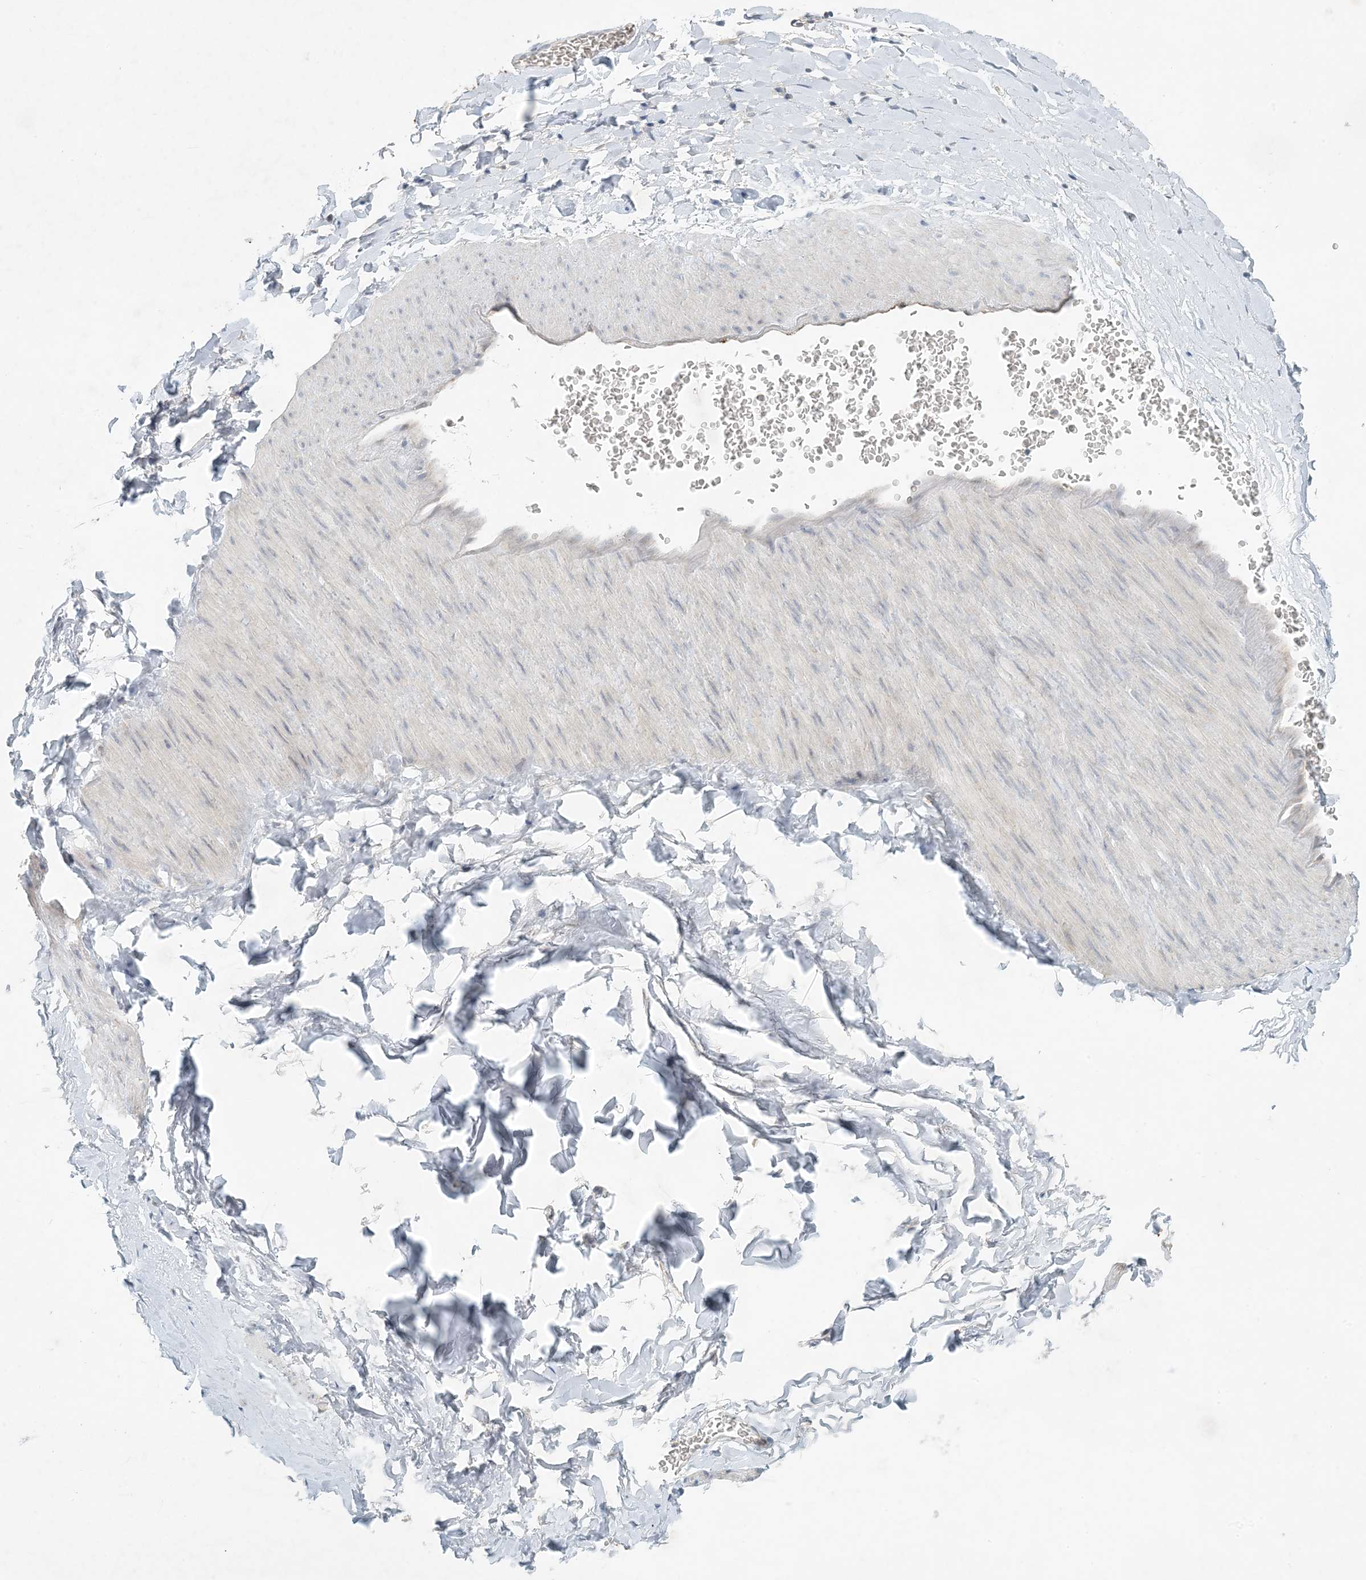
{"staining": {"intensity": "negative", "quantity": "none", "location": "none"}, "tissue": "adipose tissue", "cell_type": "Adipocytes", "image_type": "normal", "snomed": [{"axis": "morphology", "description": "Normal tissue, NOS"}, {"axis": "topography", "description": "Gallbladder"}, {"axis": "topography", "description": "Peripheral nerve tissue"}], "caption": "Adipose tissue was stained to show a protein in brown. There is no significant staining in adipocytes. Brightfield microscopy of IHC stained with DAB (3,3'-diaminobenzidine) (brown) and hematoxylin (blue), captured at high magnification.", "gene": "OBI1", "patient": {"sex": "male", "age": 38}}